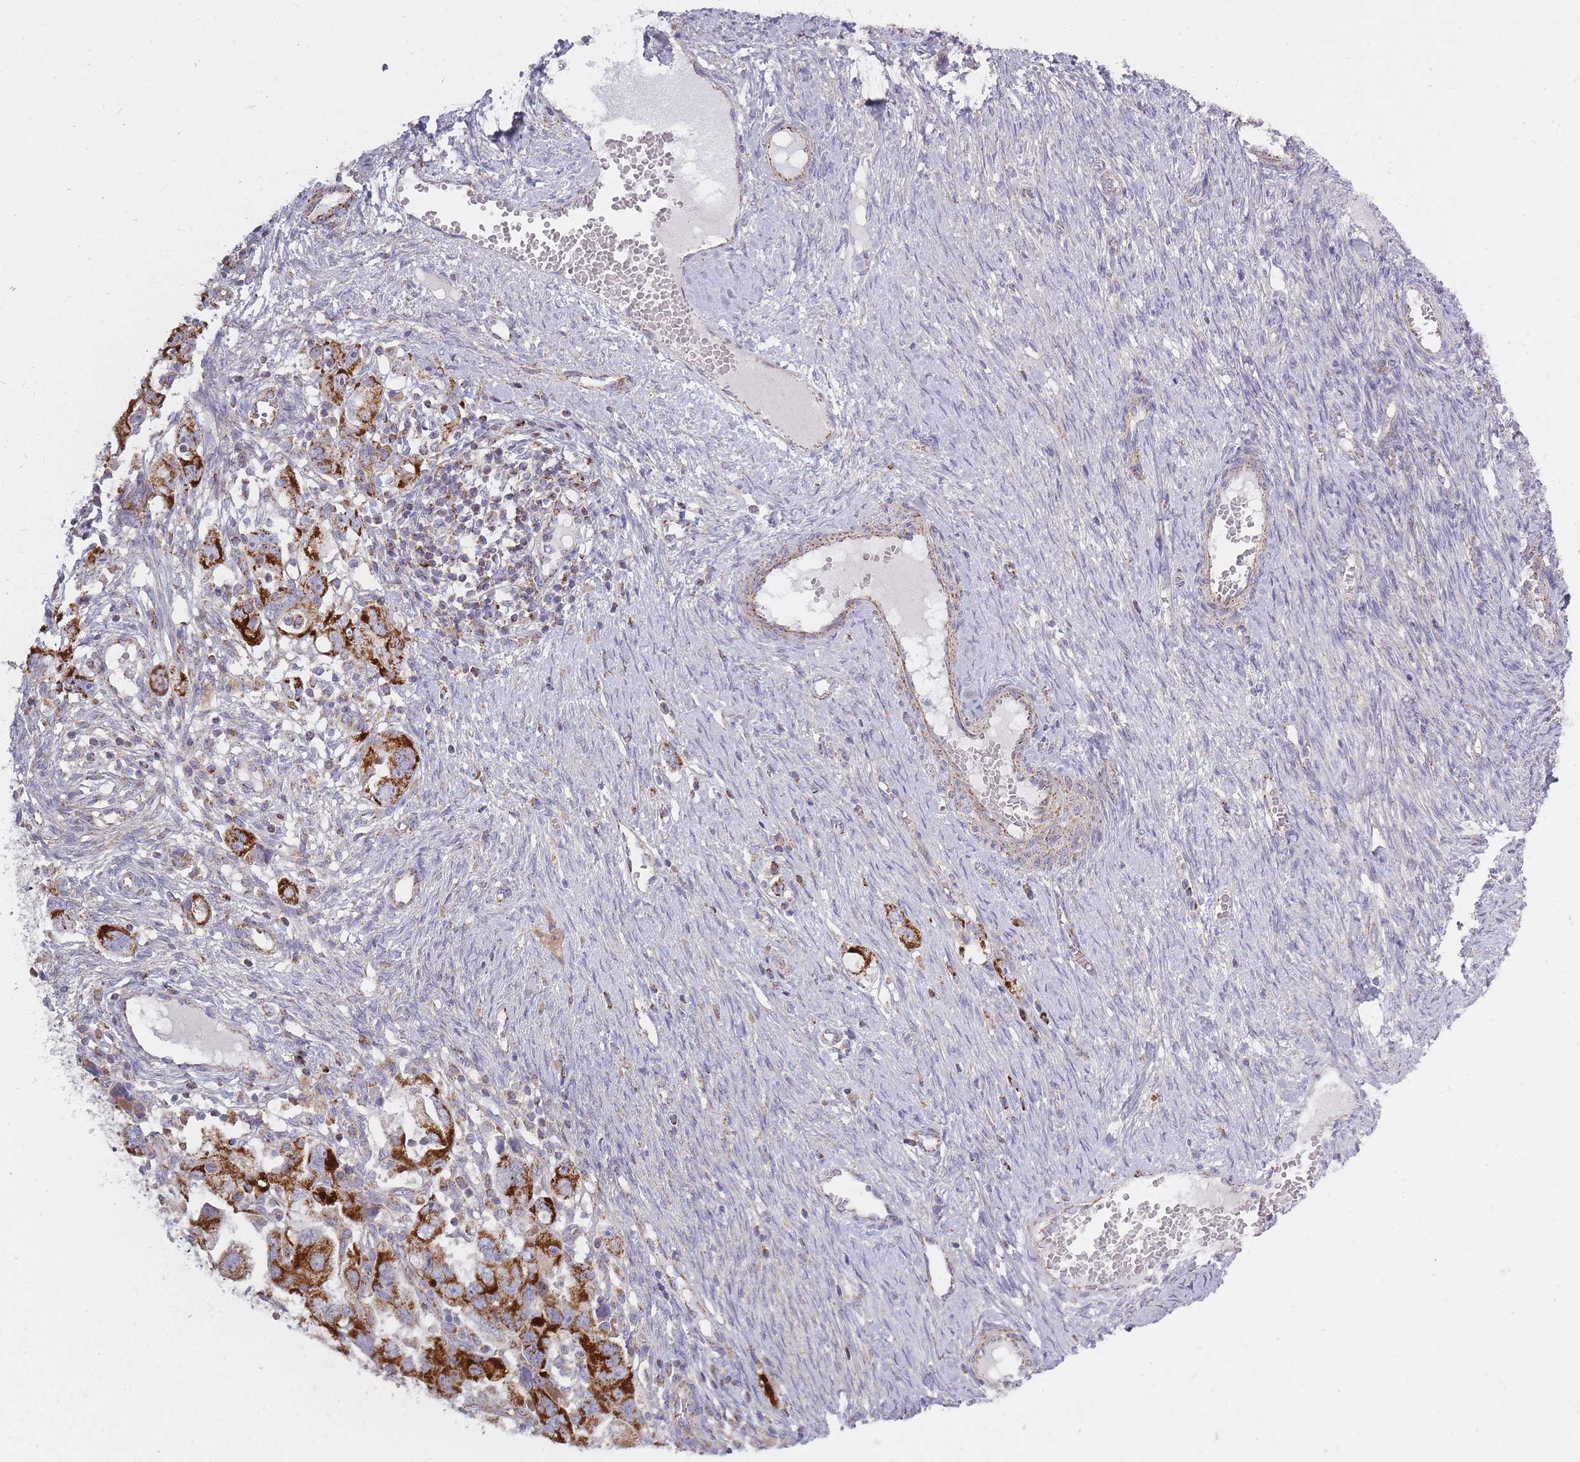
{"staining": {"intensity": "strong", "quantity": ">75%", "location": "cytoplasmic/membranous"}, "tissue": "ovarian cancer", "cell_type": "Tumor cells", "image_type": "cancer", "snomed": [{"axis": "morphology", "description": "Carcinoma, NOS"}, {"axis": "morphology", "description": "Cystadenocarcinoma, serous, NOS"}, {"axis": "topography", "description": "Ovary"}], "caption": "Ovarian serous cystadenocarcinoma tissue reveals strong cytoplasmic/membranous positivity in about >75% of tumor cells Using DAB (3,3'-diaminobenzidine) (brown) and hematoxylin (blue) stains, captured at high magnification using brightfield microscopy.", "gene": "ALKBH4", "patient": {"sex": "female", "age": 69}}